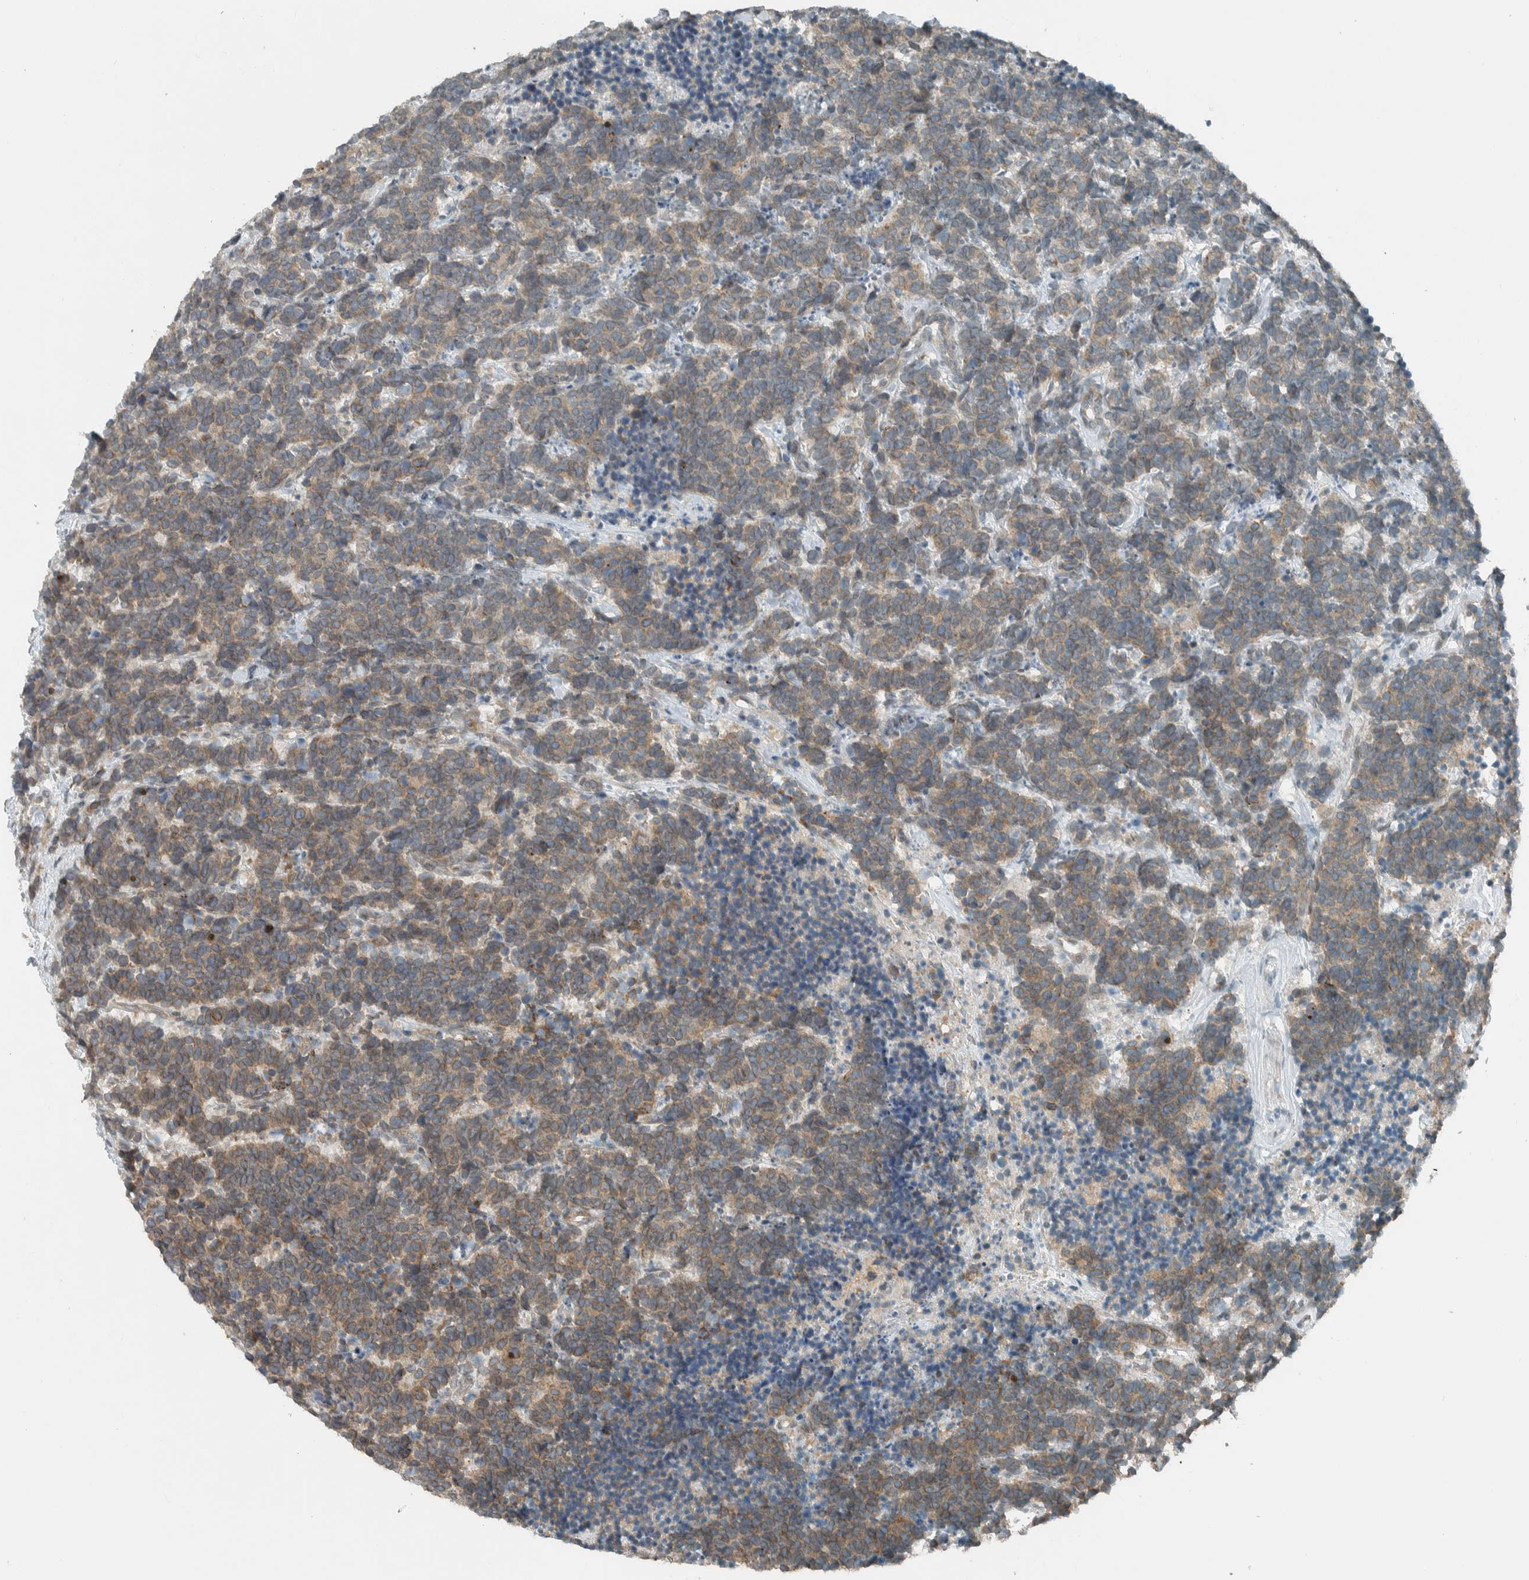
{"staining": {"intensity": "weak", "quantity": ">75%", "location": "cytoplasmic/membranous"}, "tissue": "carcinoid", "cell_type": "Tumor cells", "image_type": "cancer", "snomed": [{"axis": "morphology", "description": "Carcinoma, NOS"}, {"axis": "morphology", "description": "Carcinoid, malignant, NOS"}, {"axis": "topography", "description": "Urinary bladder"}], "caption": "Brown immunohistochemical staining in human carcinoid exhibits weak cytoplasmic/membranous expression in about >75% of tumor cells.", "gene": "SEL1L", "patient": {"sex": "male", "age": 57}}